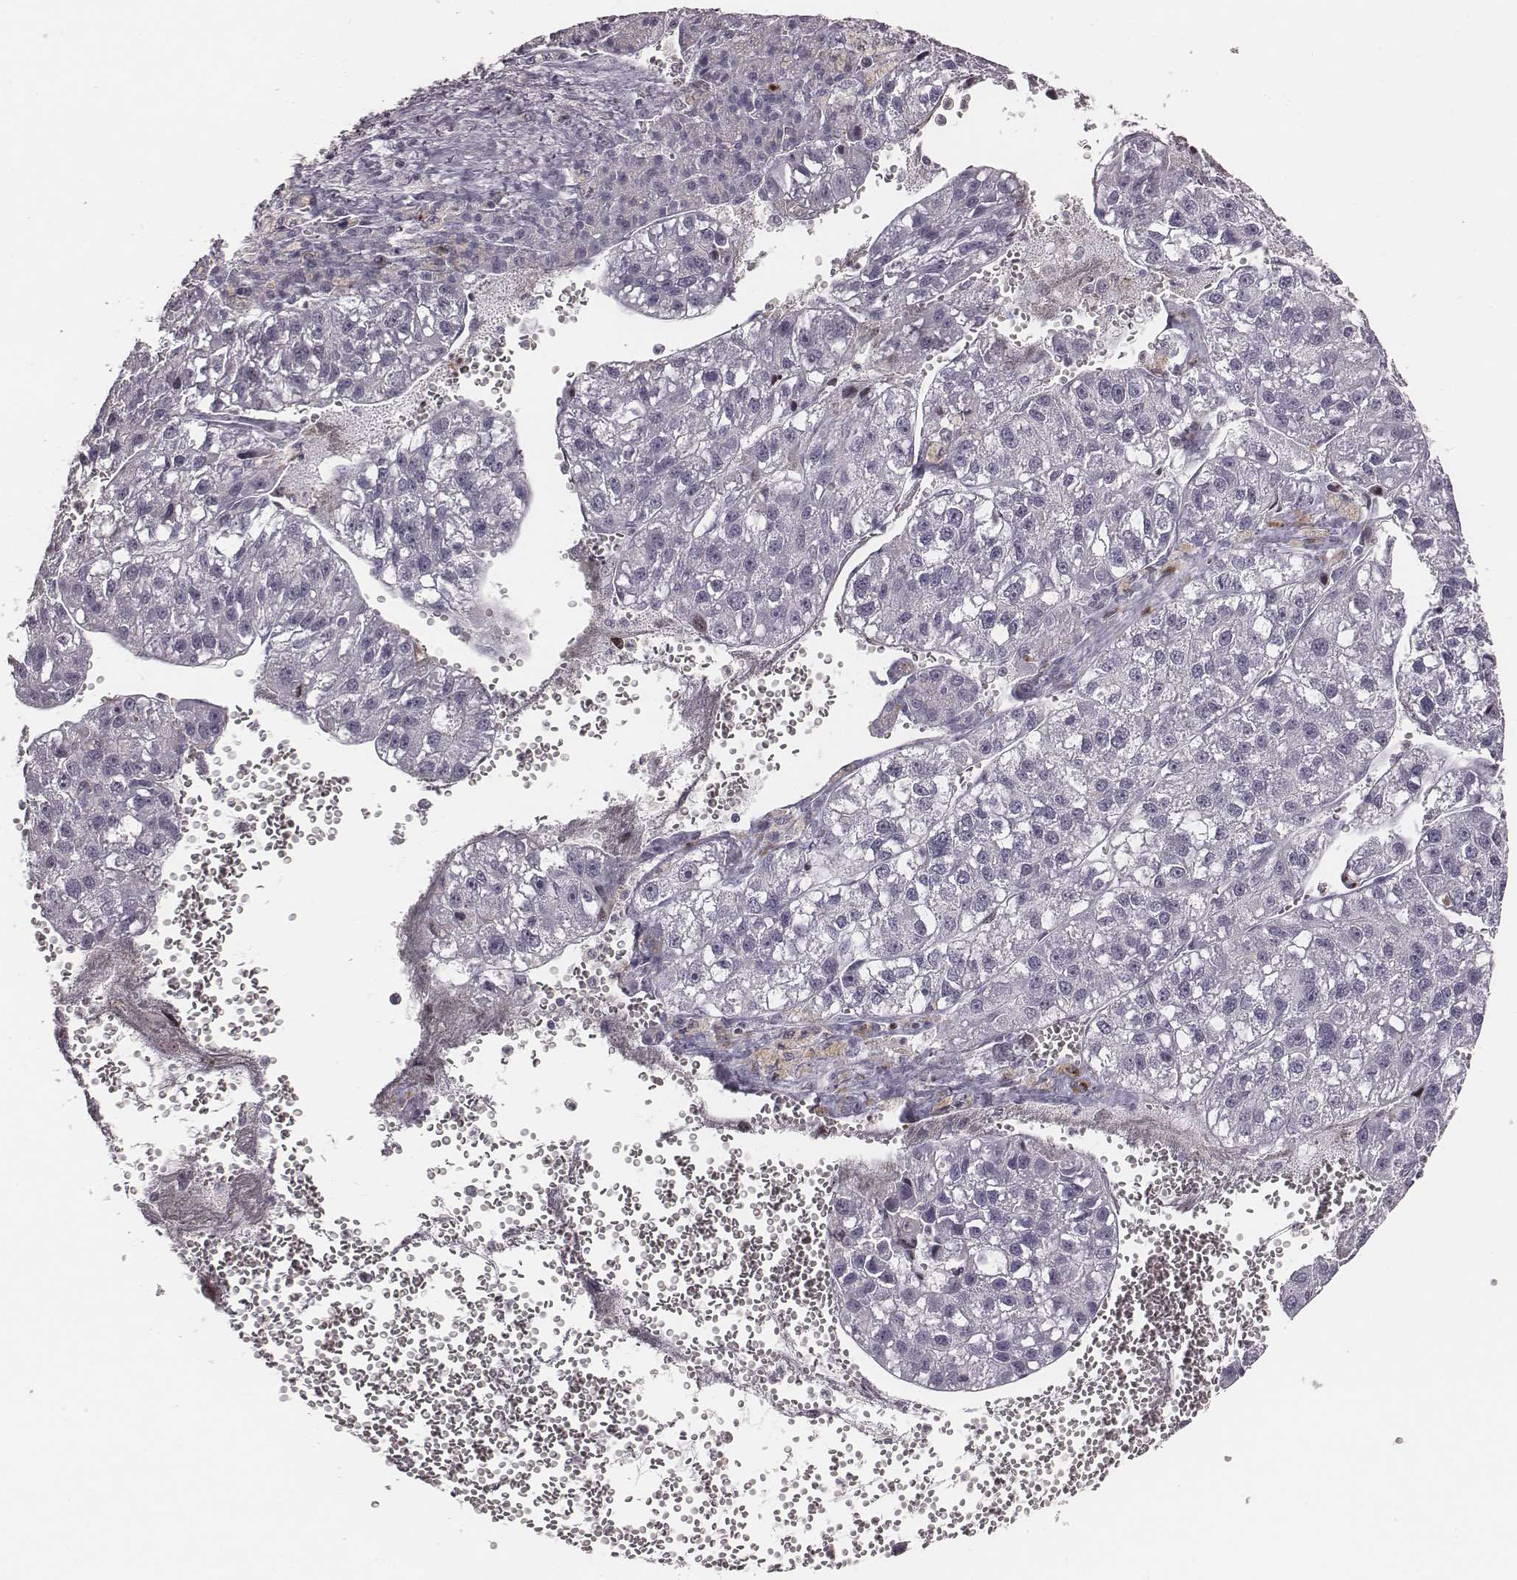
{"staining": {"intensity": "negative", "quantity": "none", "location": "none"}, "tissue": "liver cancer", "cell_type": "Tumor cells", "image_type": "cancer", "snomed": [{"axis": "morphology", "description": "Carcinoma, Hepatocellular, NOS"}, {"axis": "topography", "description": "Liver"}], "caption": "This micrograph is of hepatocellular carcinoma (liver) stained with immunohistochemistry to label a protein in brown with the nuclei are counter-stained blue. There is no staining in tumor cells. (DAB (3,3'-diaminobenzidine) immunohistochemistry with hematoxylin counter stain).", "gene": "NDC1", "patient": {"sex": "female", "age": 70}}